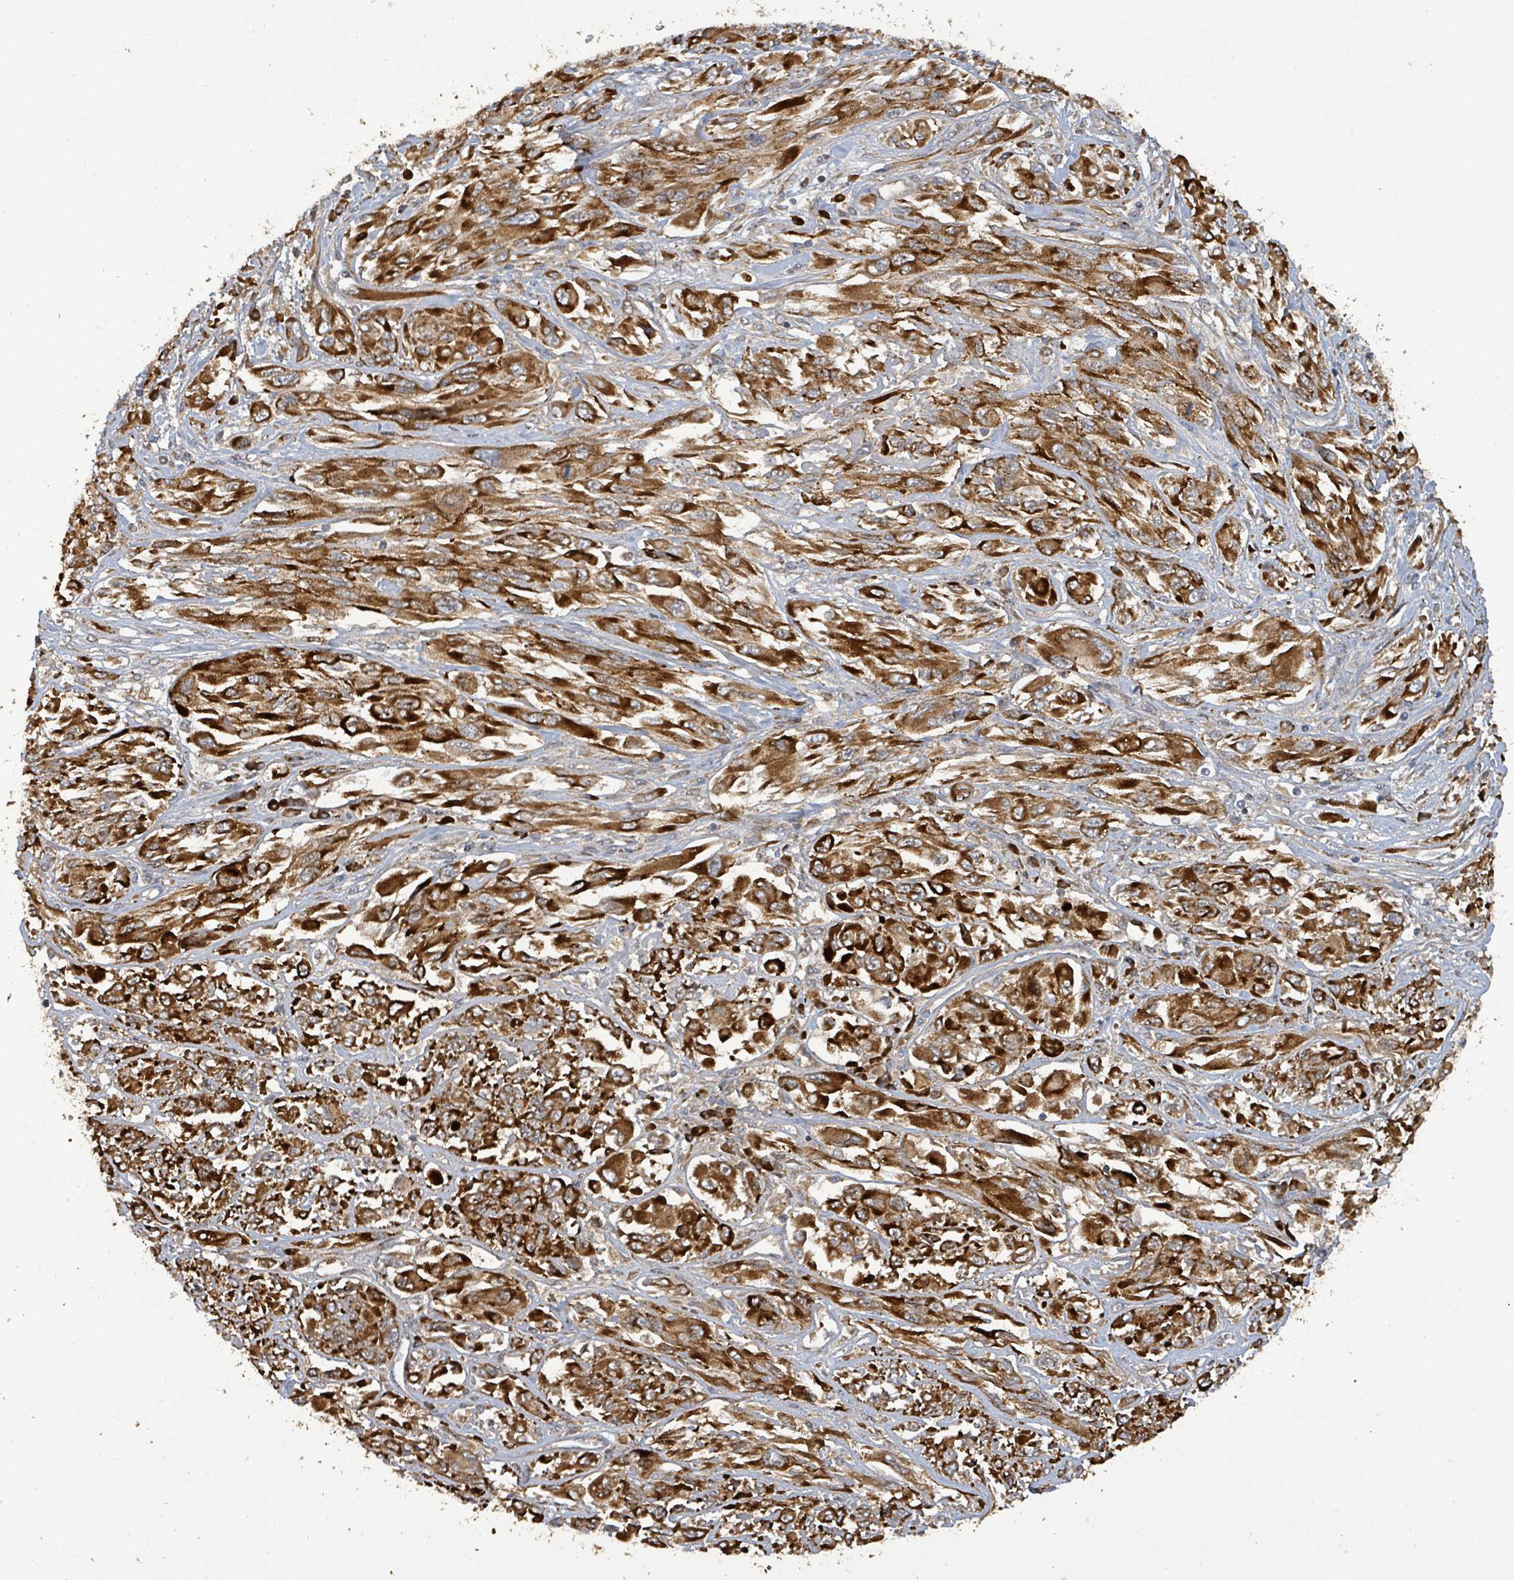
{"staining": {"intensity": "strong", "quantity": ">75%", "location": "cytoplasmic/membranous"}, "tissue": "melanoma", "cell_type": "Tumor cells", "image_type": "cancer", "snomed": [{"axis": "morphology", "description": "Malignant melanoma, NOS"}, {"axis": "topography", "description": "Skin"}], "caption": "Malignant melanoma tissue displays strong cytoplasmic/membranous staining in approximately >75% of tumor cells (DAB (3,3'-diaminobenzidine) IHC, brown staining for protein, blue staining for nuclei).", "gene": "STARD4", "patient": {"sex": "female", "age": 91}}